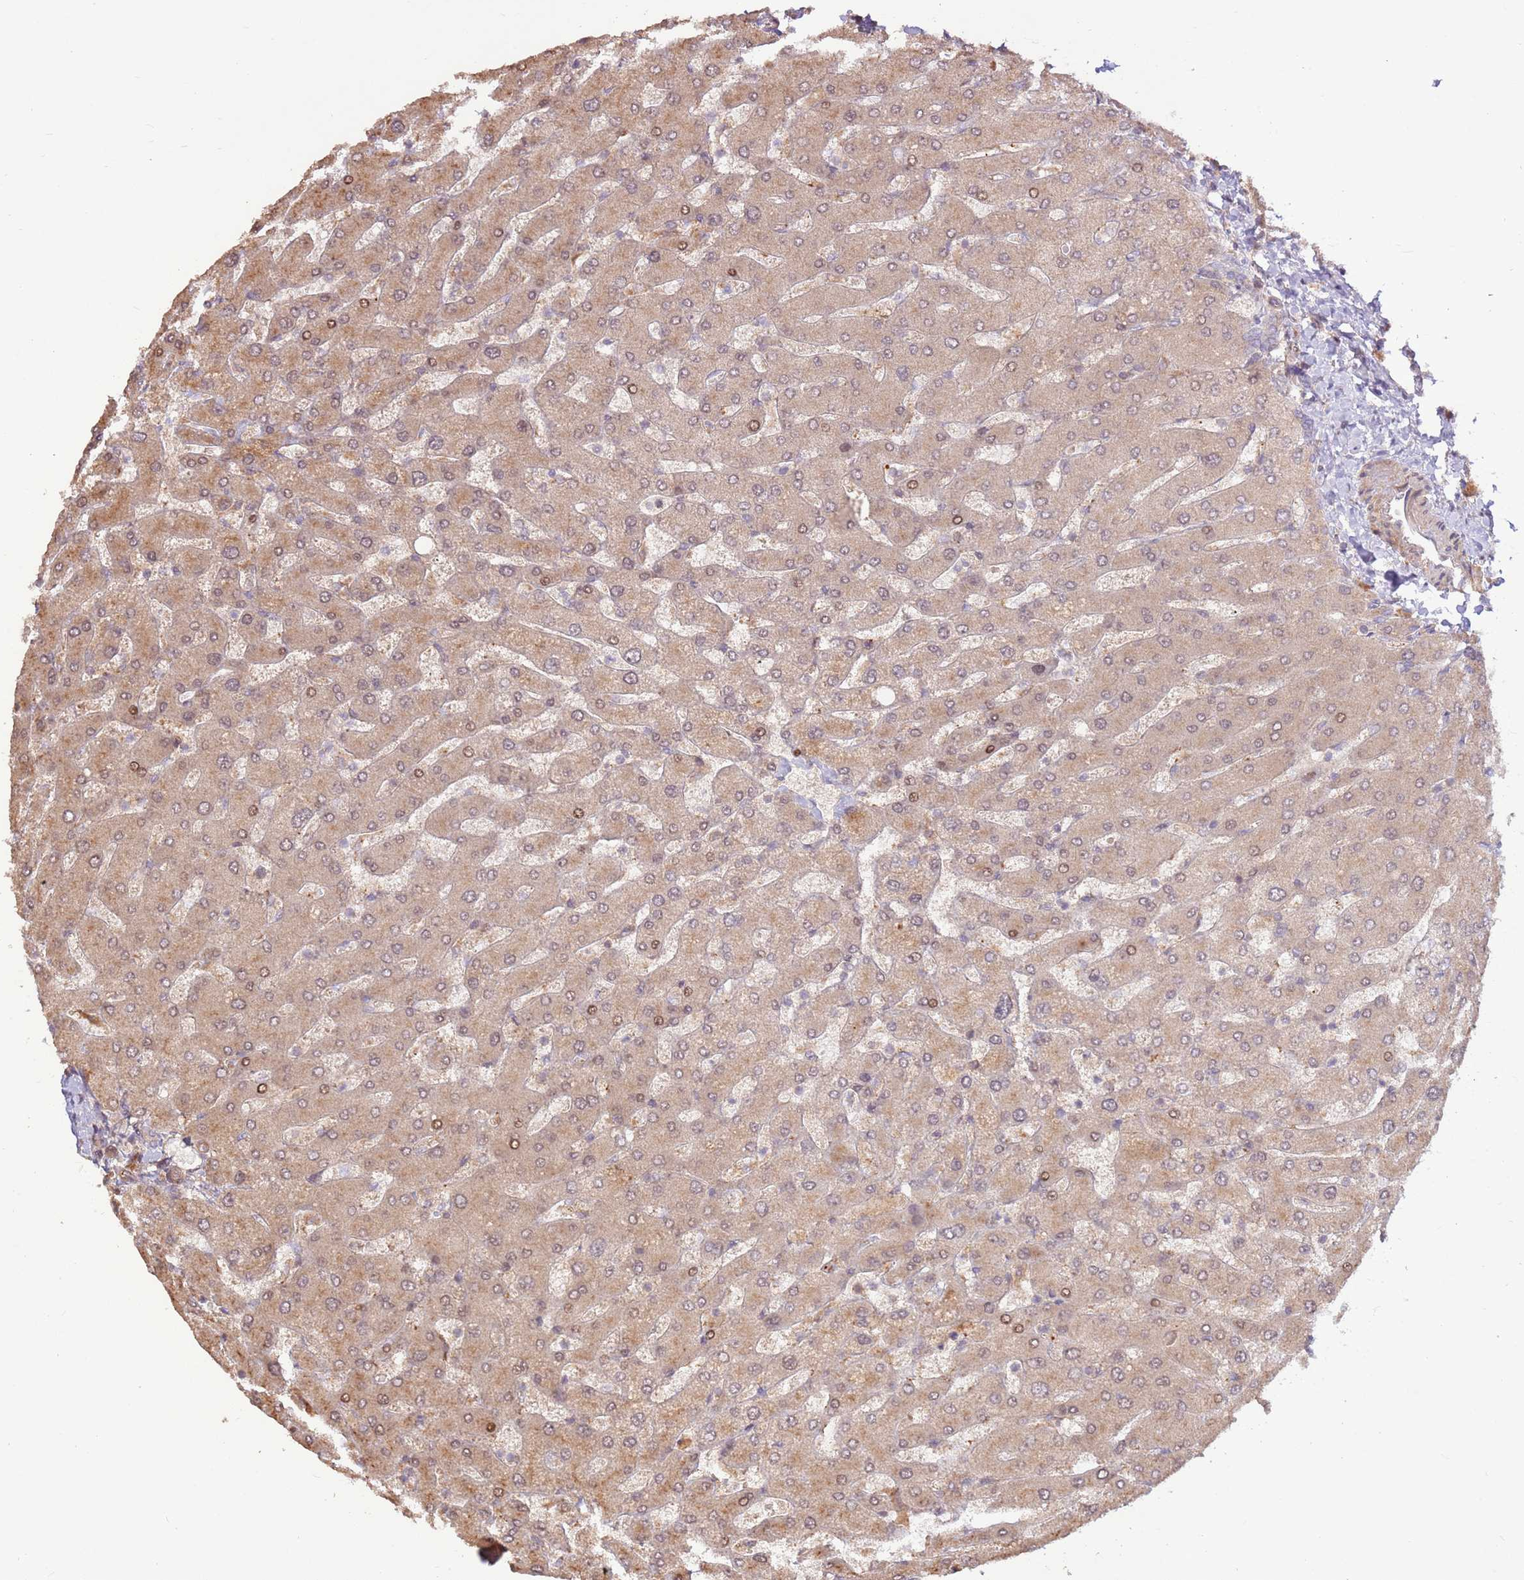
{"staining": {"intensity": "negative", "quantity": "none", "location": "none"}, "tissue": "liver", "cell_type": "Cholangiocytes", "image_type": "normal", "snomed": [{"axis": "morphology", "description": "Normal tissue, NOS"}, {"axis": "topography", "description": "Liver"}], "caption": "Human liver stained for a protein using immunohistochemistry shows no staining in cholangiocytes.", "gene": "CCDC112", "patient": {"sex": "male", "age": 55}}